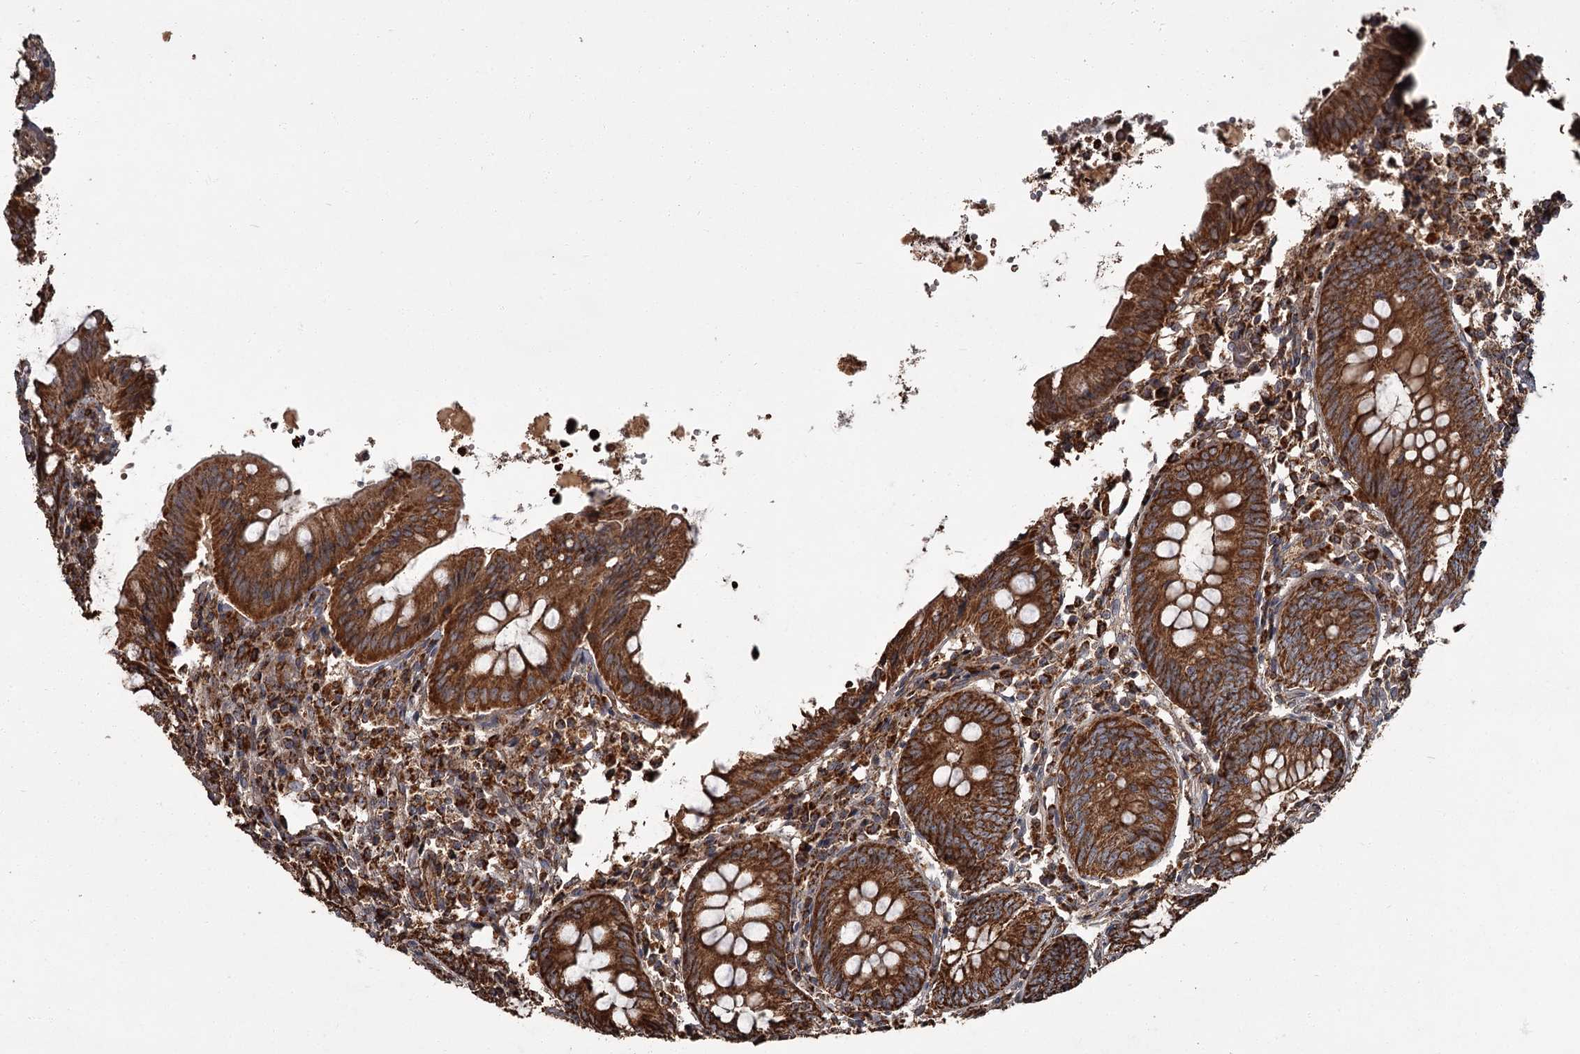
{"staining": {"intensity": "strong", "quantity": ">75%", "location": "cytoplasmic/membranous"}, "tissue": "appendix", "cell_type": "Glandular cells", "image_type": "normal", "snomed": [{"axis": "morphology", "description": "Normal tissue, NOS"}, {"axis": "topography", "description": "Appendix"}], "caption": "Immunohistochemical staining of normal appendix demonstrates strong cytoplasmic/membranous protein expression in about >75% of glandular cells. (Stains: DAB (3,3'-diaminobenzidine) in brown, nuclei in blue, Microscopy: brightfield microscopy at high magnification).", "gene": "THAP9", "patient": {"sex": "female", "age": 54}}